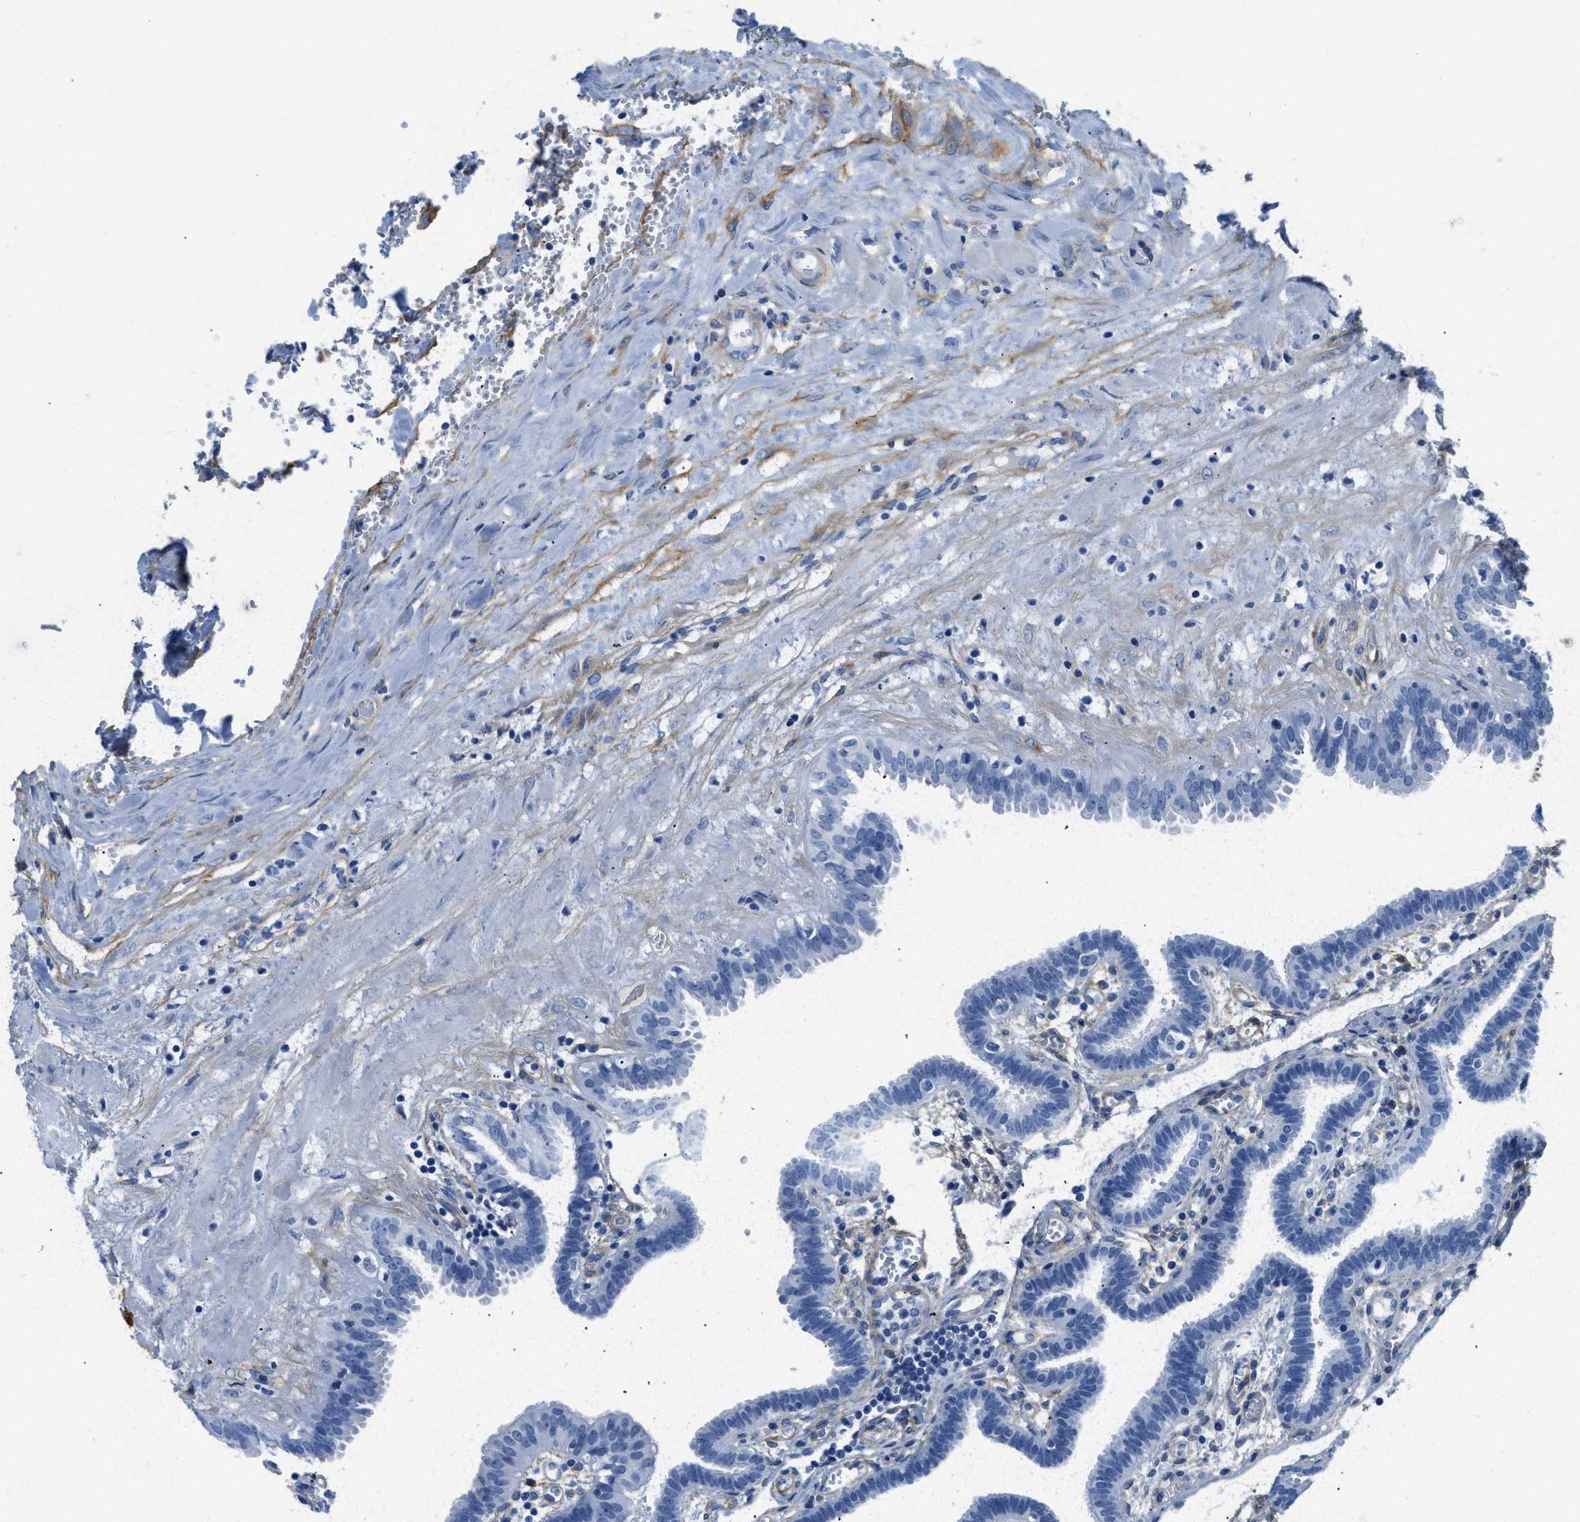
{"staining": {"intensity": "negative", "quantity": "none", "location": "none"}, "tissue": "fallopian tube", "cell_type": "Glandular cells", "image_type": "normal", "snomed": [{"axis": "morphology", "description": "Normal tissue, NOS"}, {"axis": "topography", "description": "Fallopian tube"}, {"axis": "topography", "description": "Placenta"}], "caption": "A high-resolution histopathology image shows immunohistochemistry (IHC) staining of unremarkable fallopian tube, which shows no significant staining in glandular cells.", "gene": "PDGFRB", "patient": {"sex": "female", "age": 32}}